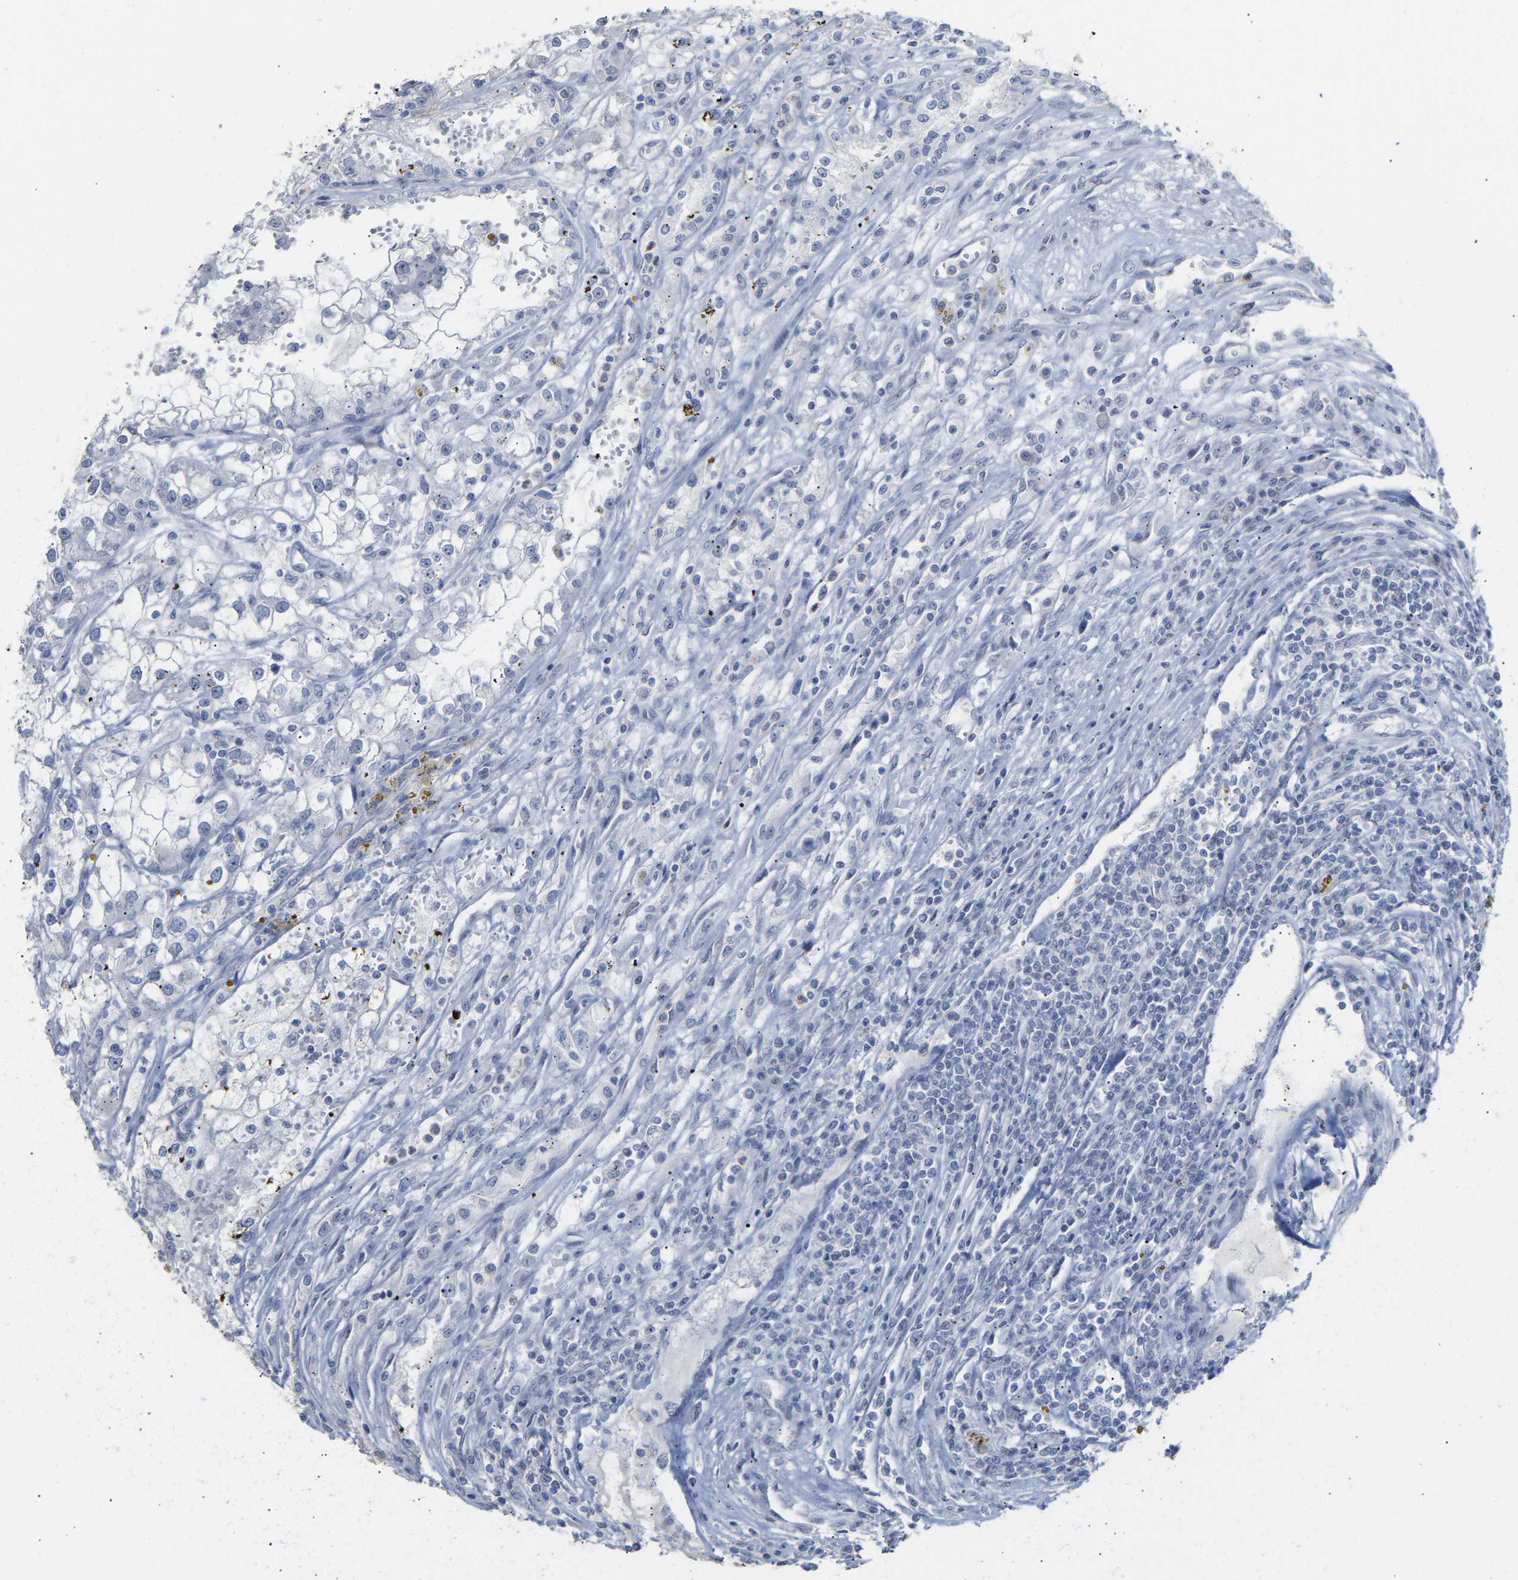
{"staining": {"intensity": "negative", "quantity": "none", "location": "none"}, "tissue": "renal cancer", "cell_type": "Tumor cells", "image_type": "cancer", "snomed": [{"axis": "morphology", "description": "Adenocarcinoma, NOS"}, {"axis": "topography", "description": "Kidney"}], "caption": "There is no significant positivity in tumor cells of renal cancer.", "gene": "AMPH", "patient": {"sex": "female", "age": 52}}